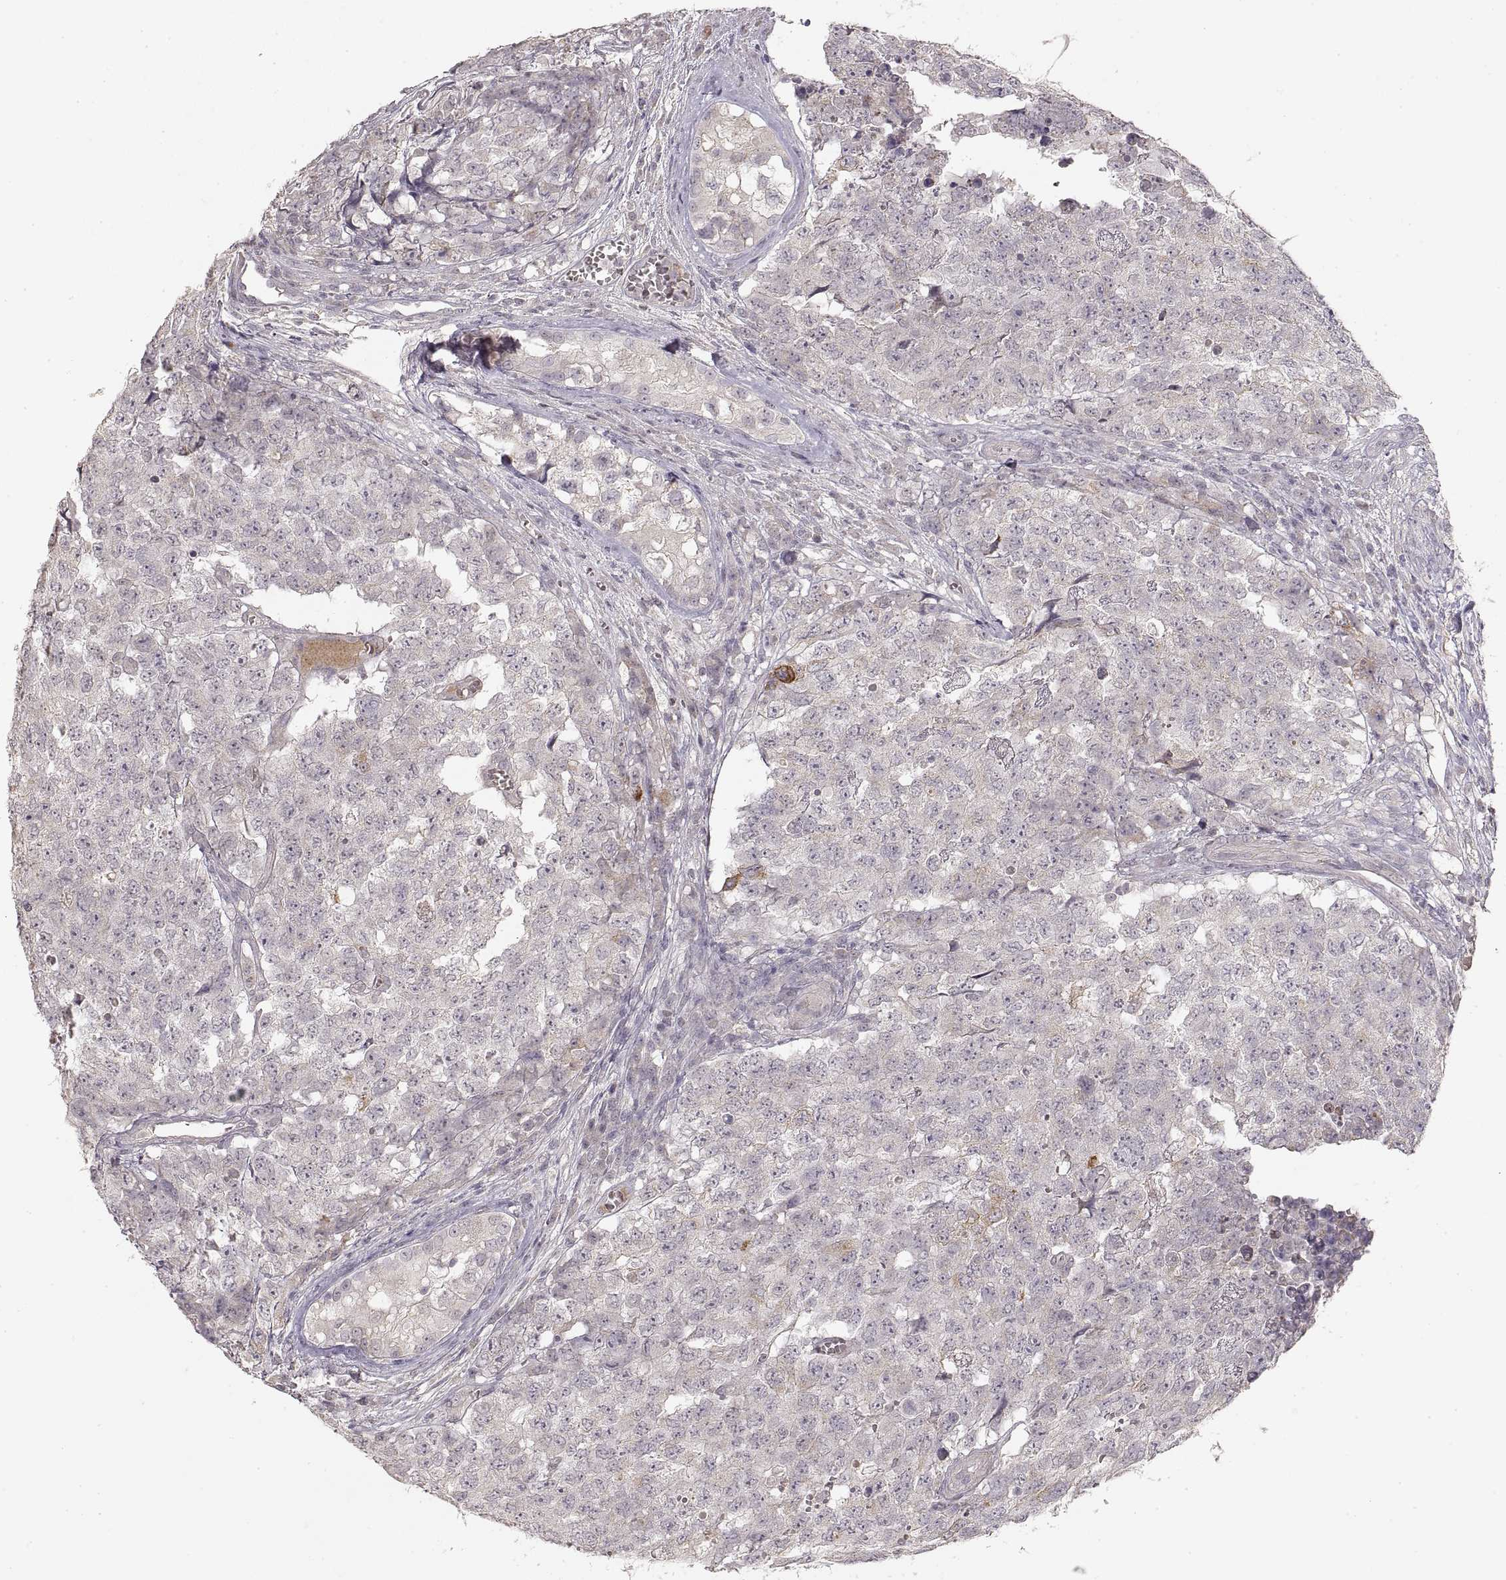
{"staining": {"intensity": "weak", "quantity": "<25%", "location": "cytoplasmic/membranous"}, "tissue": "testis cancer", "cell_type": "Tumor cells", "image_type": "cancer", "snomed": [{"axis": "morphology", "description": "Carcinoma, Embryonal, NOS"}, {"axis": "topography", "description": "Testis"}], "caption": "Immunohistochemical staining of human testis cancer shows no significant expression in tumor cells.", "gene": "LAMC2", "patient": {"sex": "male", "age": 23}}